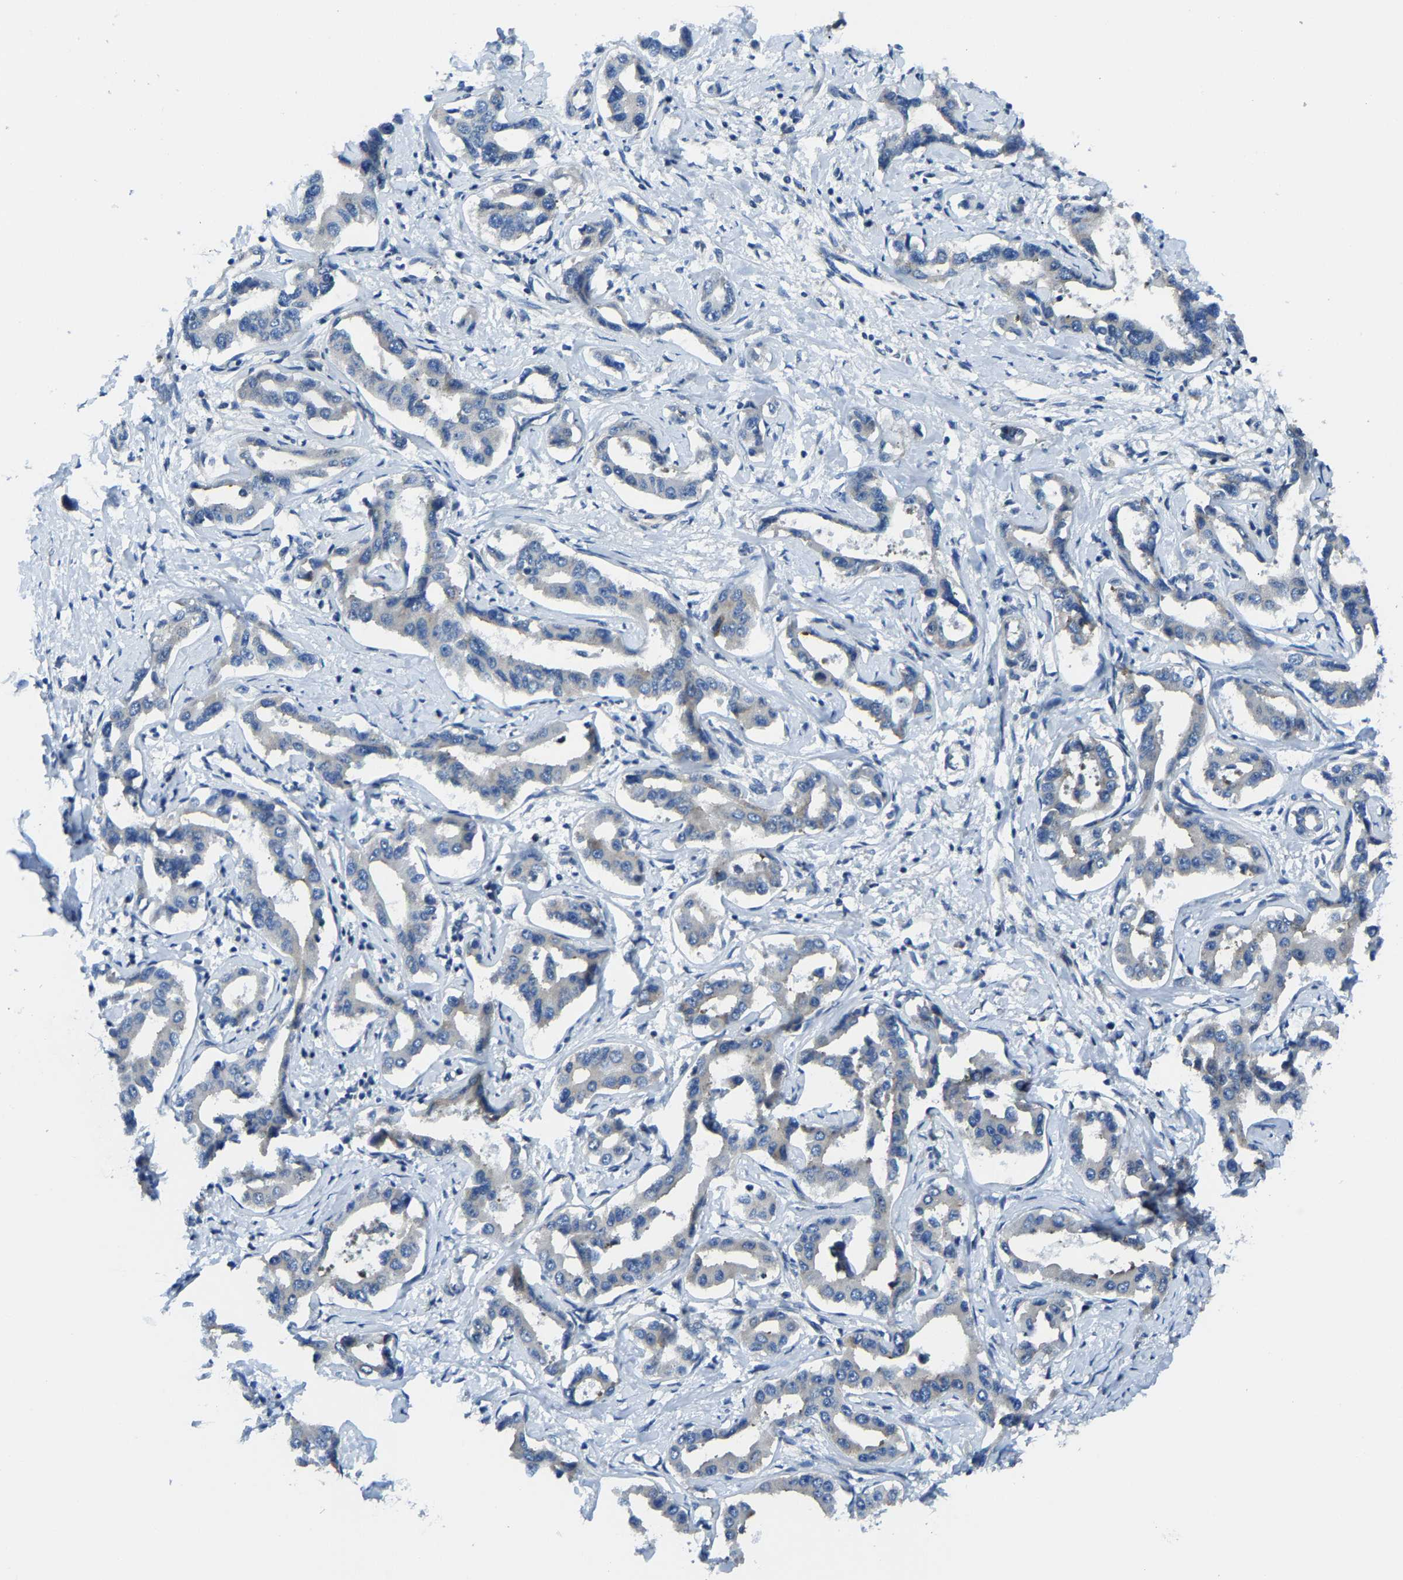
{"staining": {"intensity": "negative", "quantity": "none", "location": "none"}, "tissue": "liver cancer", "cell_type": "Tumor cells", "image_type": "cancer", "snomed": [{"axis": "morphology", "description": "Cholangiocarcinoma"}, {"axis": "topography", "description": "Liver"}], "caption": "Tumor cells are negative for protein expression in human liver cholangiocarcinoma.", "gene": "G3BP2", "patient": {"sex": "male", "age": 59}}